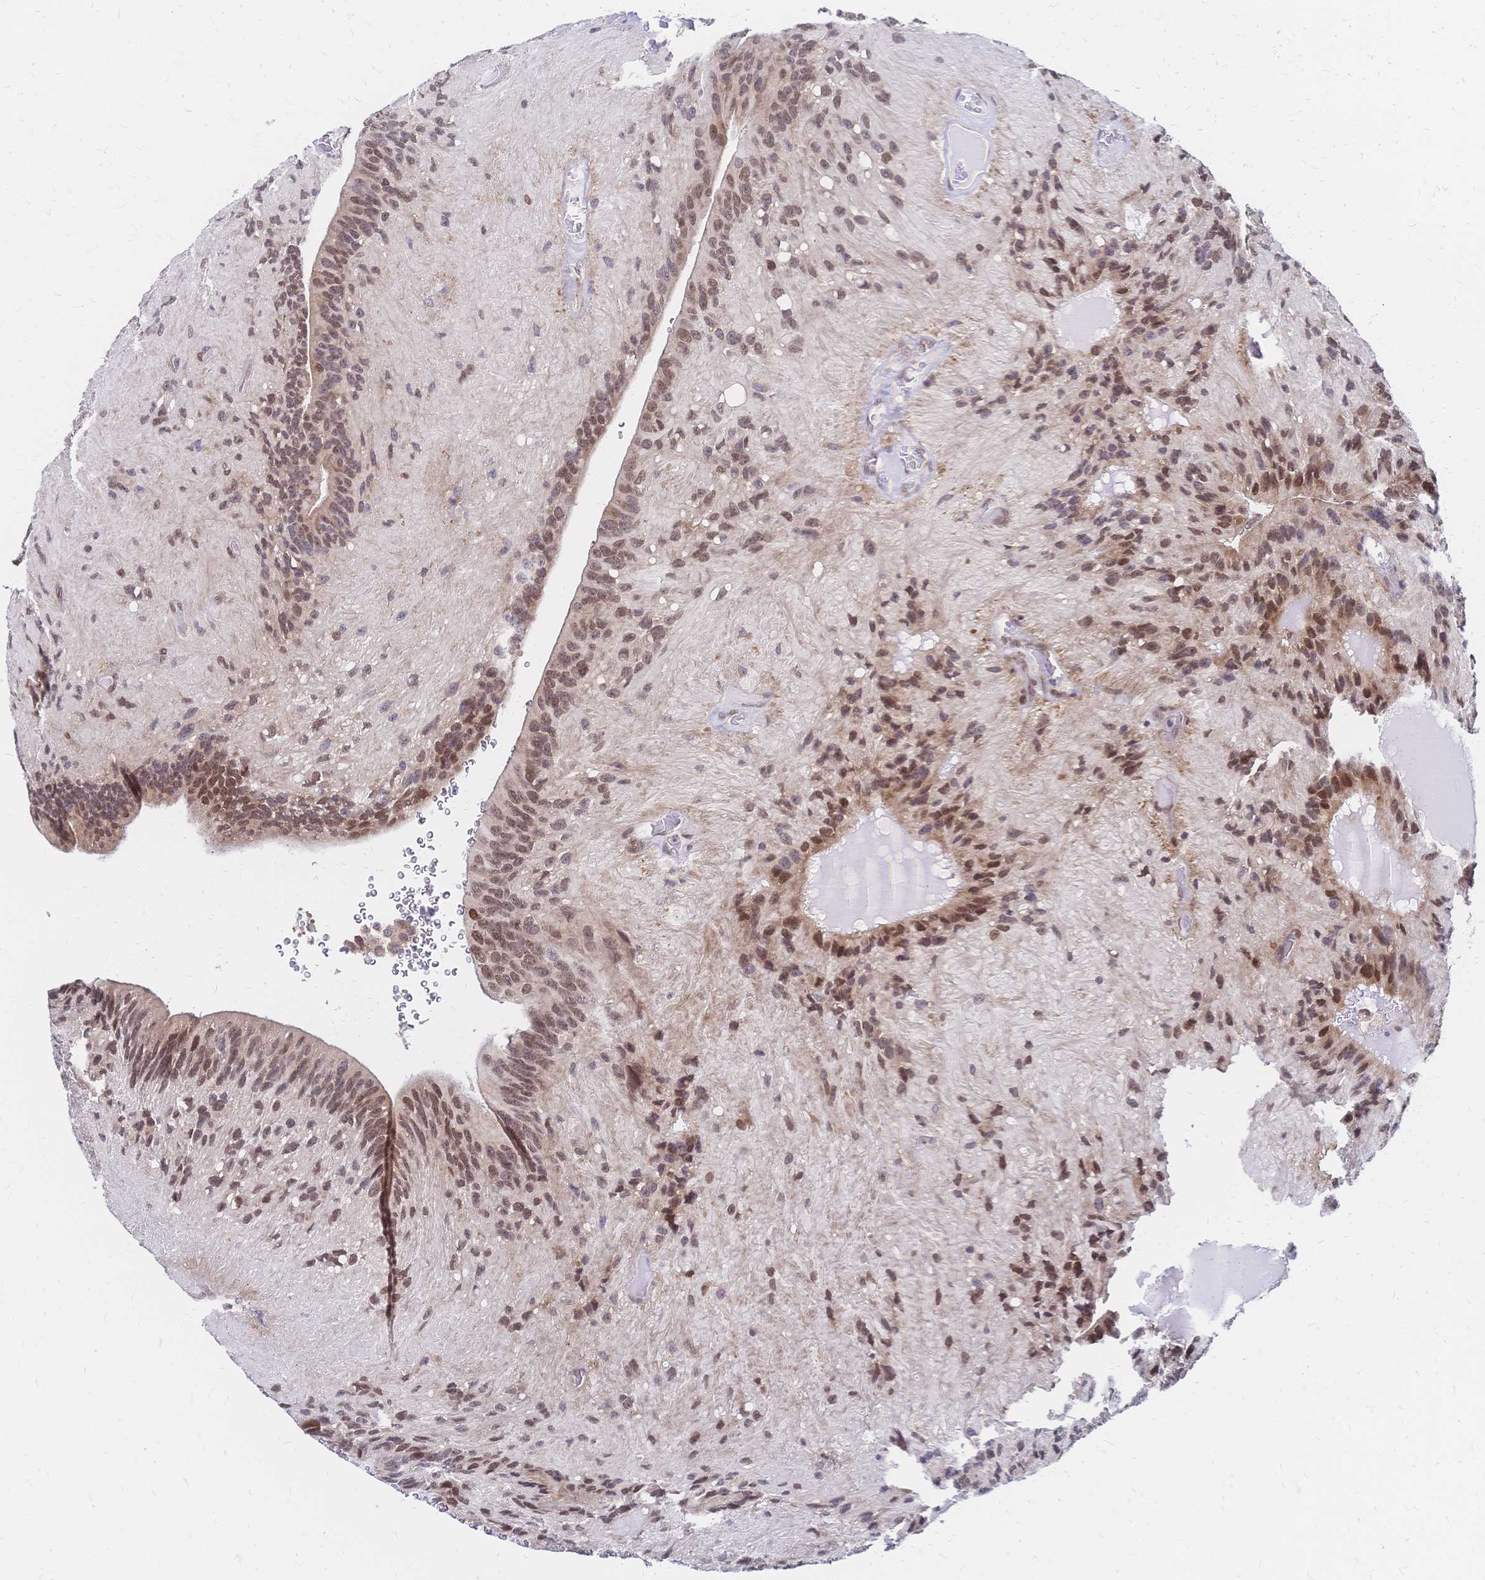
{"staining": {"intensity": "weak", "quantity": "25%-75%", "location": "nuclear"}, "tissue": "glioma", "cell_type": "Tumor cells", "image_type": "cancer", "snomed": [{"axis": "morphology", "description": "Glioma, malignant, Low grade"}, {"axis": "topography", "description": "Brain"}], "caption": "Immunohistochemistry of glioma exhibits low levels of weak nuclear positivity in approximately 25%-75% of tumor cells.", "gene": "CBX7", "patient": {"sex": "male", "age": 31}}